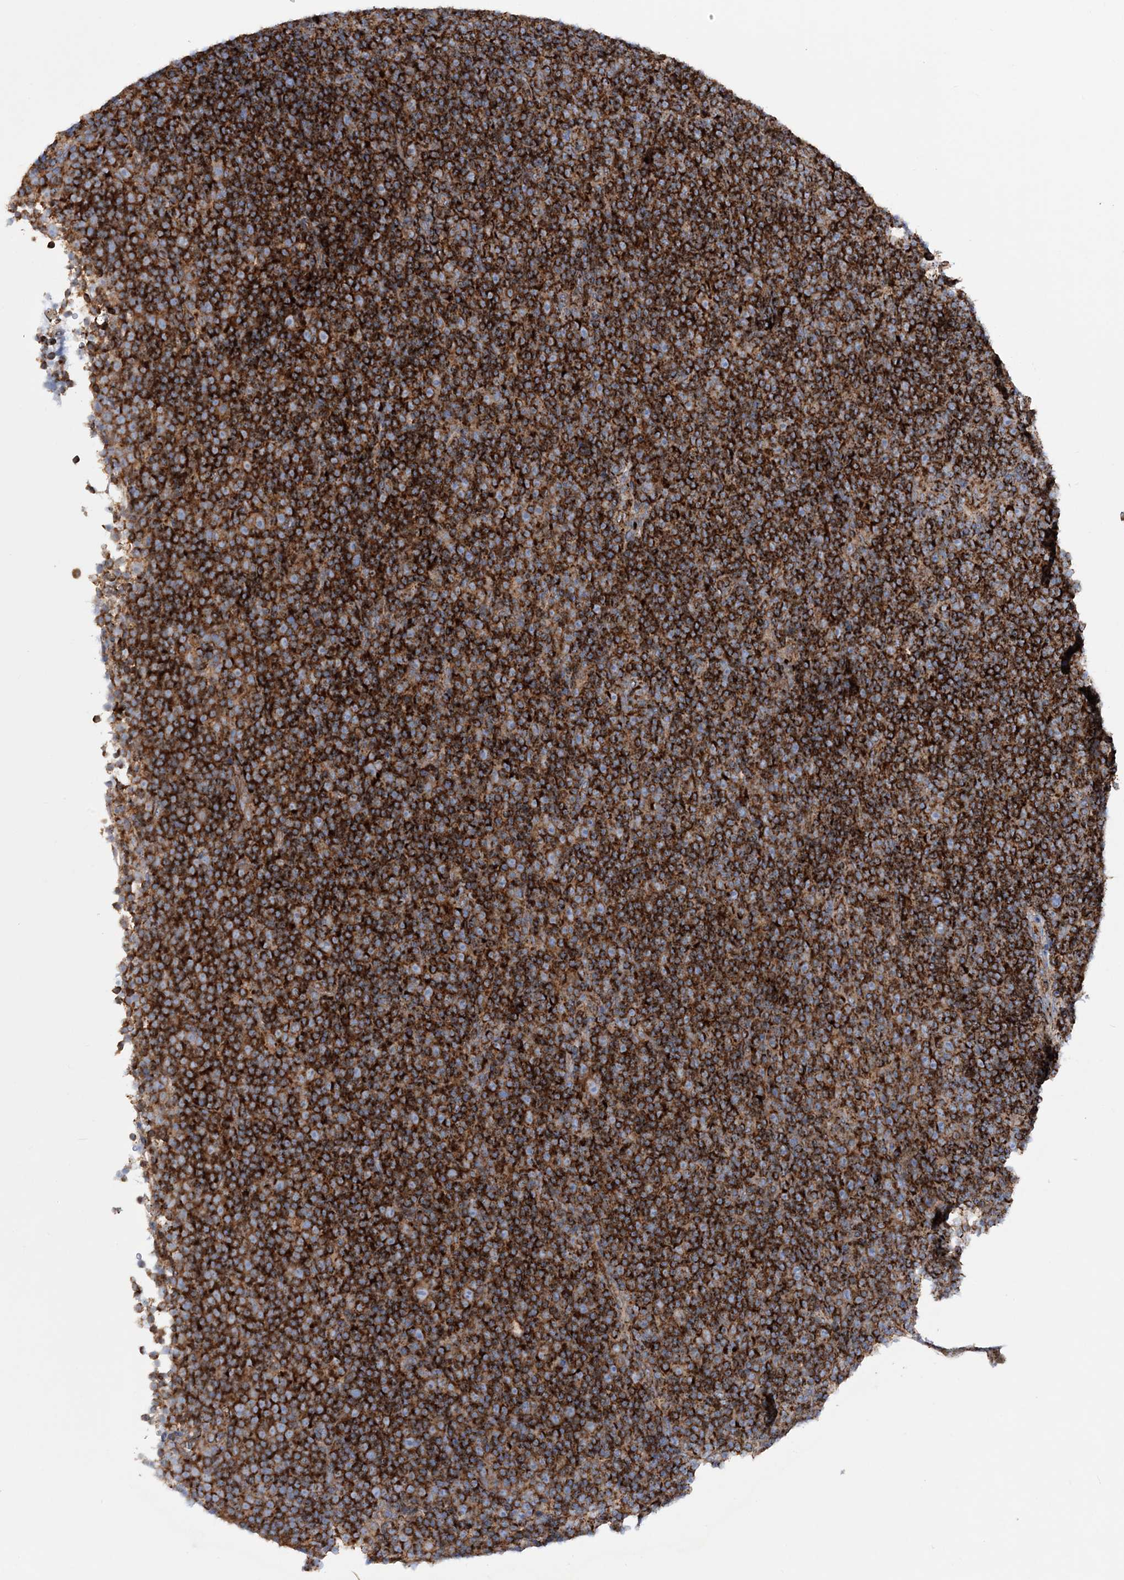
{"staining": {"intensity": "strong", "quantity": ">75%", "location": "cytoplasmic/membranous"}, "tissue": "lymphoma", "cell_type": "Tumor cells", "image_type": "cancer", "snomed": [{"axis": "morphology", "description": "Malignant lymphoma, non-Hodgkin's type, Low grade"}, {"axis": "topography", "description": "Lymph node"}], "caption": "The image displays a brown stain indicating the presence of a protein in the cytoplasmic/membranous of tumor cells in low-grade malignant lymphoma, non-Hodgkin's type.", "gene": "NGLY1", "patient": {"sex": "female", "age": 67}}